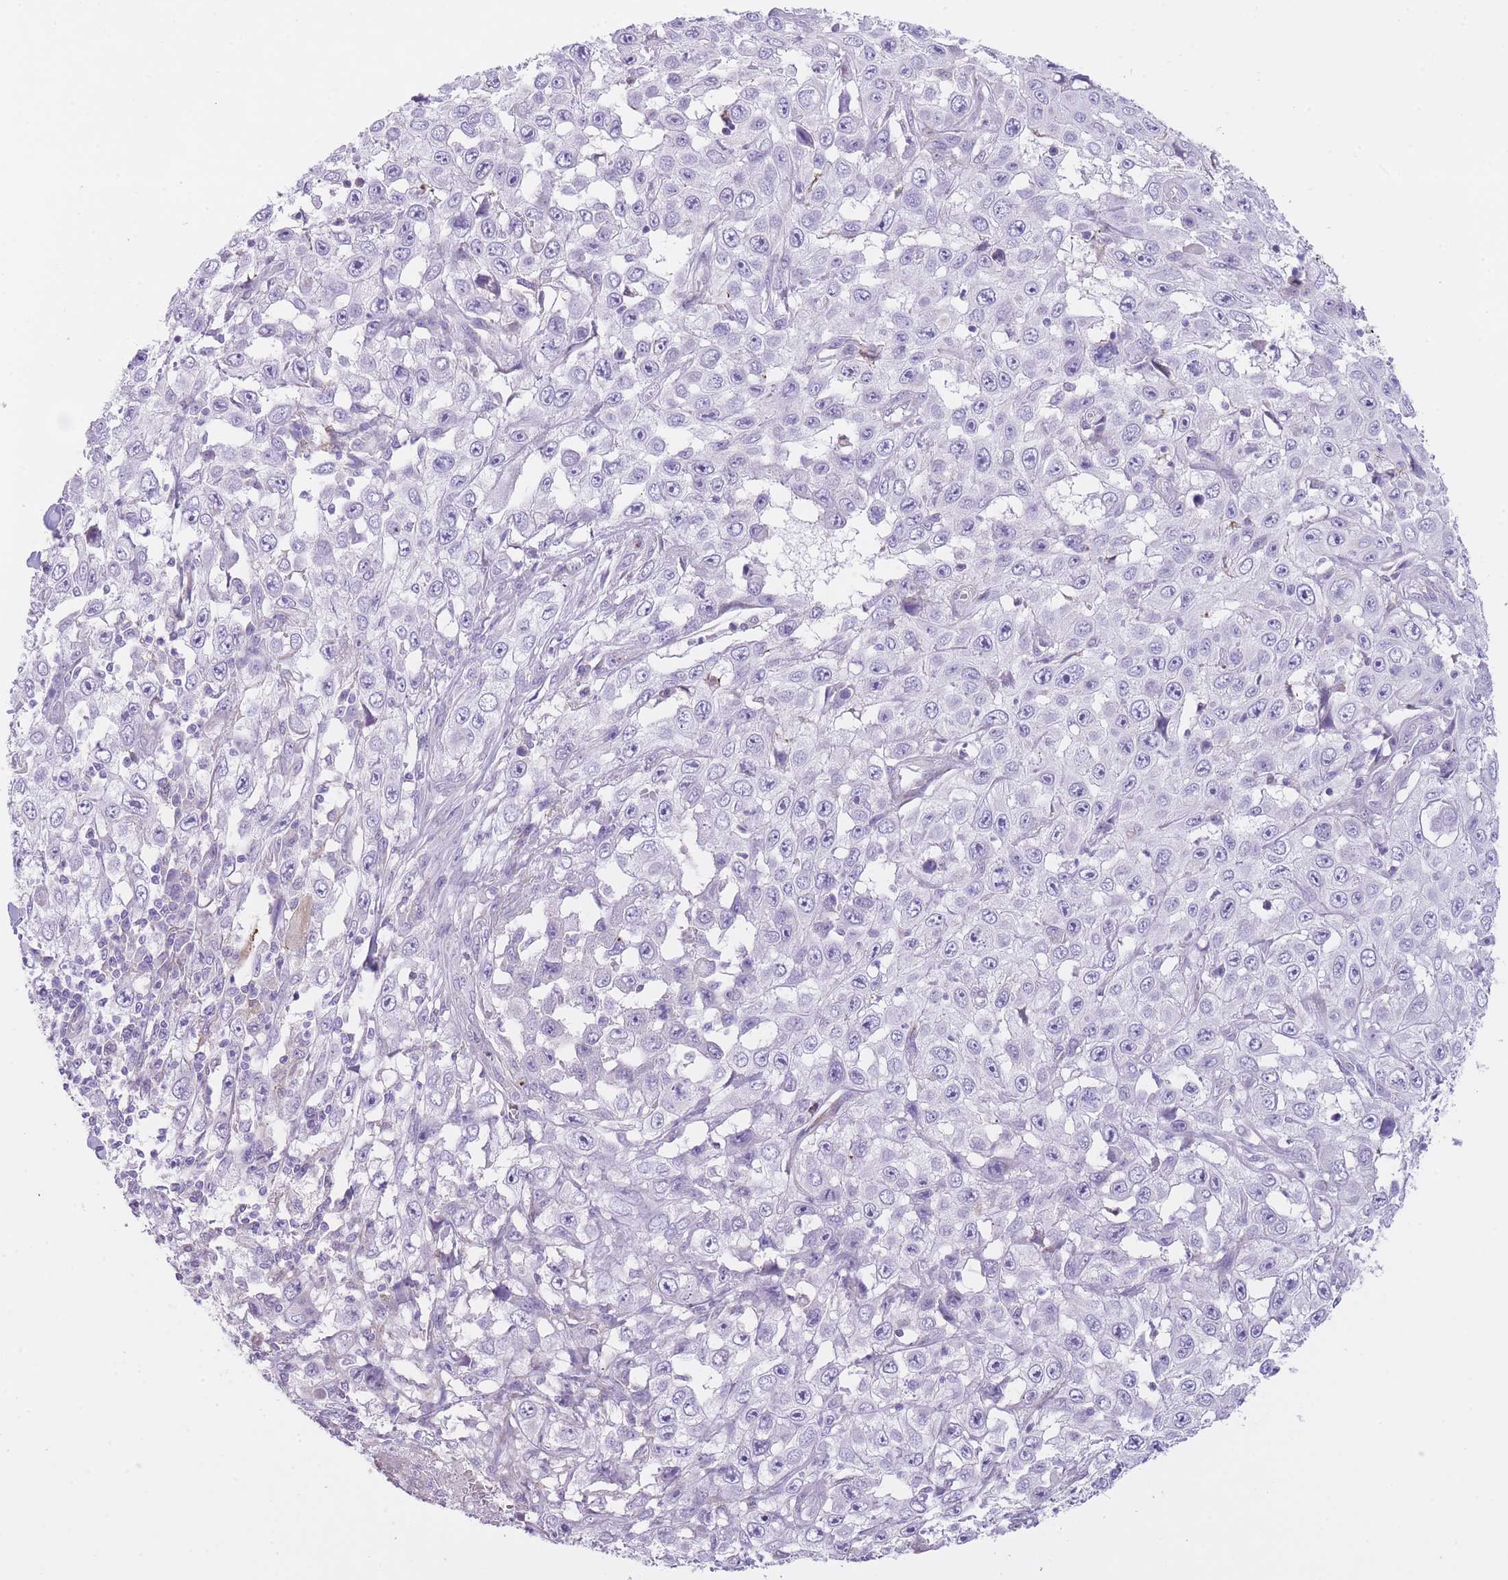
{"staining": {"intensity": "negative", "quantity": "none", "location": "none"}, "tissue": "skin cancer", "cell_type": "Tumor cells", "image_type": "cancer", "snomed": [{"axis": "morphology", "description": "Squamous cell carcinoma, NOS"}, {"axis": "topography", "description": "Skin"}], "caption": "A high-resolution photomicrograph shows immunohistochemistry staining of skin cancer, which demonstrates no significant expression in tumor cells. (Brightfield microscopy of DAB (3,3'-diaminobenzidine) IHC at high magnification).", "gene": "IMPG1", "patient": {"sex": "male", "age": 82}}